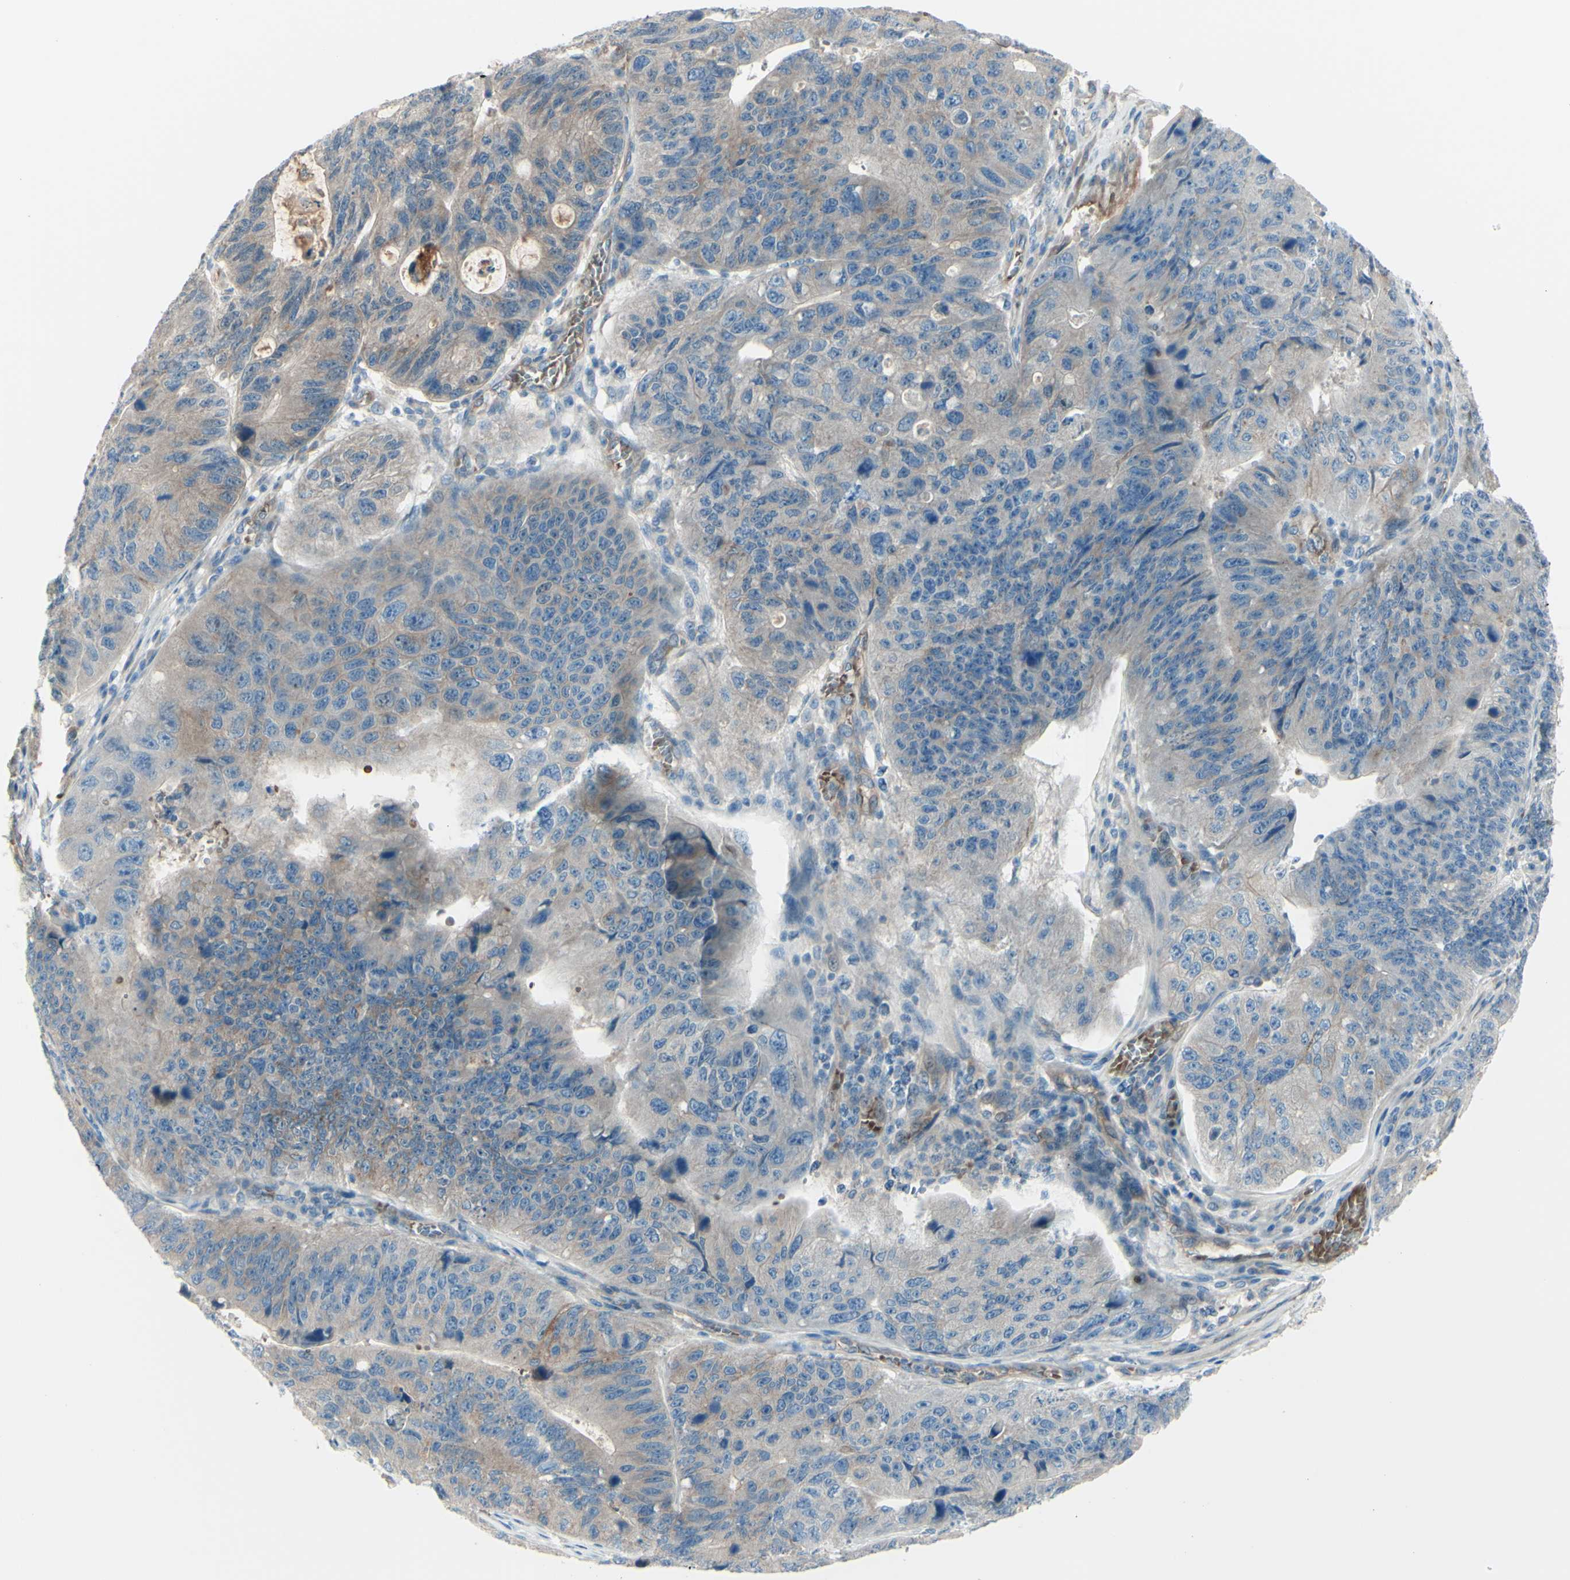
{"staining": {"intensity": "weak", "quantity": ">75%", "location": "cytoplasmic/membranous"}, "tissue": "stomach cancer", "cell_type": "Tumor cells", "image_type": "cancer", "snomed": [{"axis": "morphology", "description": "Adenocarcinoma, NOS"}, {"axis": "topography", "description": "Stomach"}], "caption": "Stomach cancer was stained to show a protein in brown. There is low levels of weak cytoplasmic/membranous staining in approximately >75% of tumor cells.", "gene": "PCDHGA2", "patient": {"sex": "male", "age": 59}}